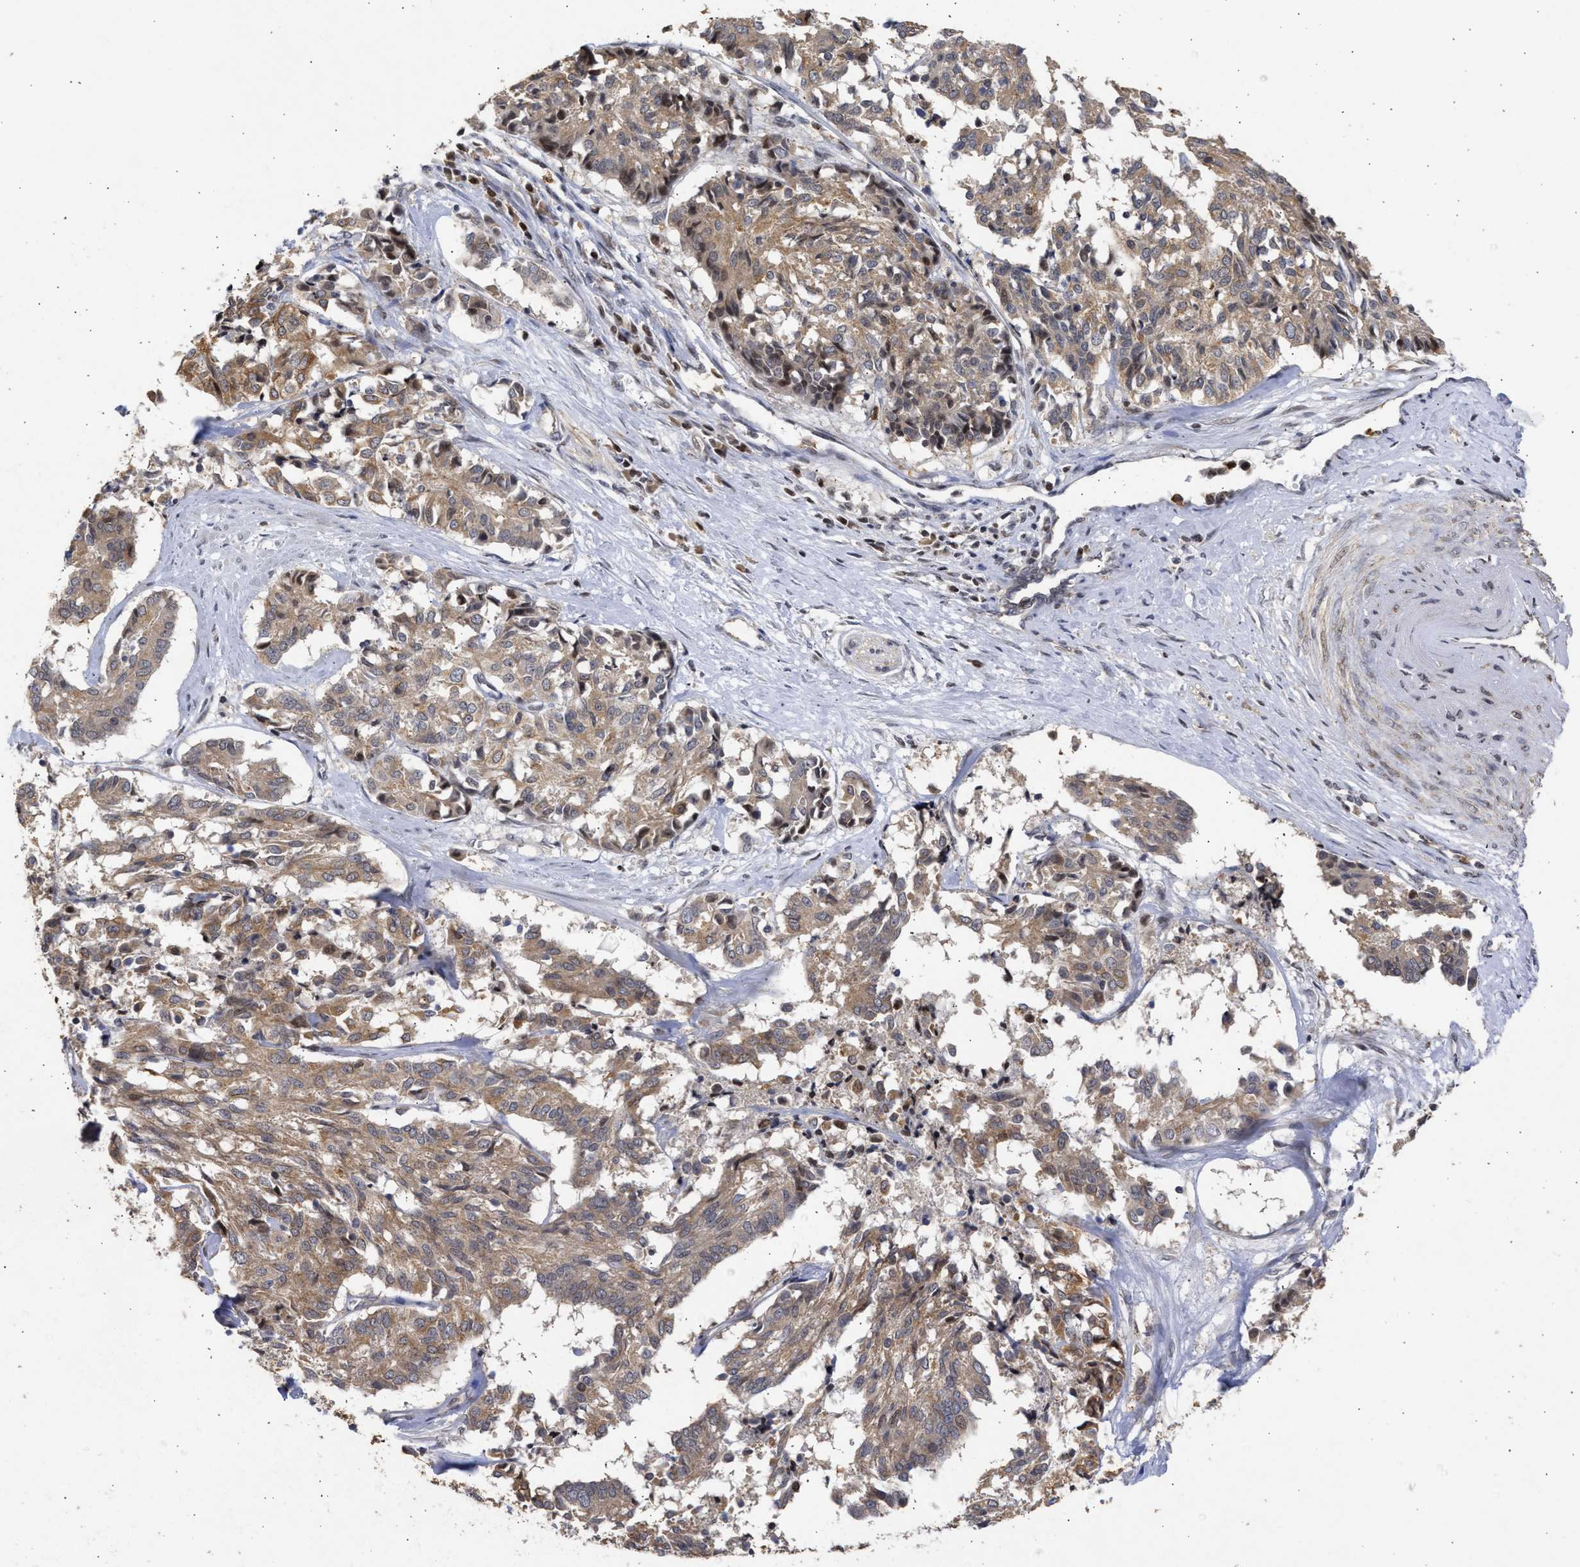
{"staining": {"intensity": "moderate", "quantity": ">75%", "location": "cytoplasmic/membranous"}, "tissue": "cervical cancer", "cell_type": "Tumor cells", "image_type": "cancer", "snomed": [{"axis": "morphology", "description": "Squamous cell carcinoma, NOS"}, {"axis": "topography", "description": "Cervix"}], "caption": "Protein staining of cervical cancer tissue demonstrates moderate cytoplasmic/membranous expression in approximately >75% of tumor cells.", "gene": "ENSG00000142539", "patient": {"sex": "female", "age": 35}}